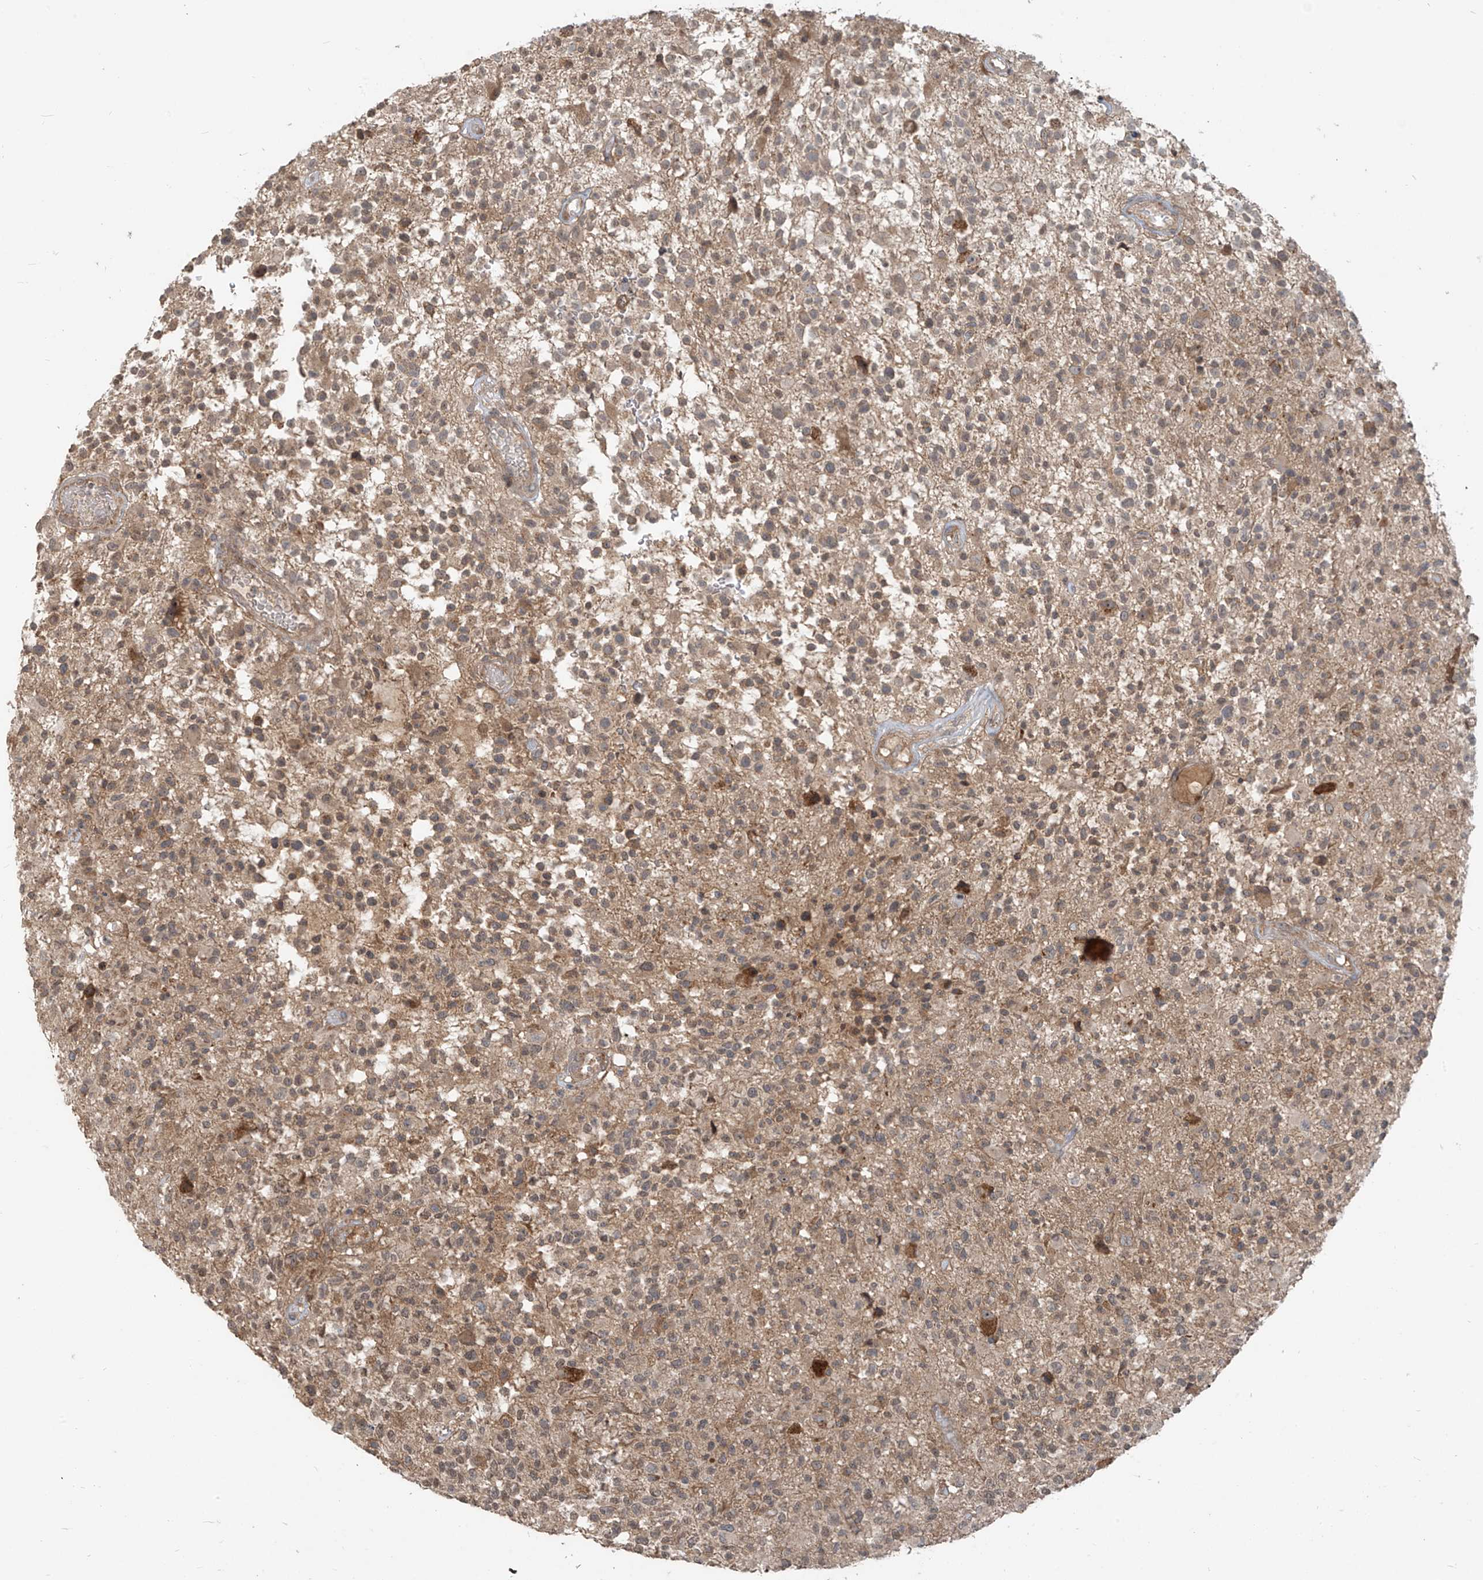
{"staining": {"intensity": "moderate", "quantity": ">75%", "location": "cytoplasmic/membranous"}, "tissue": "glioma", "cell_type": "Tumor cells", "image_type": "cancer", "snomed": [{"axis": "morphology", "description": "Glioma, malignant, High grade"}, {"axis": "morphology", "description": "Glioblastoma, NOS"}, {"axis": "topography", "description": "Brain"}], "caption": "DAB (3,3'-diaminobenzidine) immunohistochemical staining of human malignant glioma (high-grade) displays moderate cytoplasmic/membranous protein positivity in about >75% of tumor cells. (Brightfield microscopy of DAB IHC at high magnification).", "gene": "KATNIP", "patient": {"sex": "male", "age": 60}}